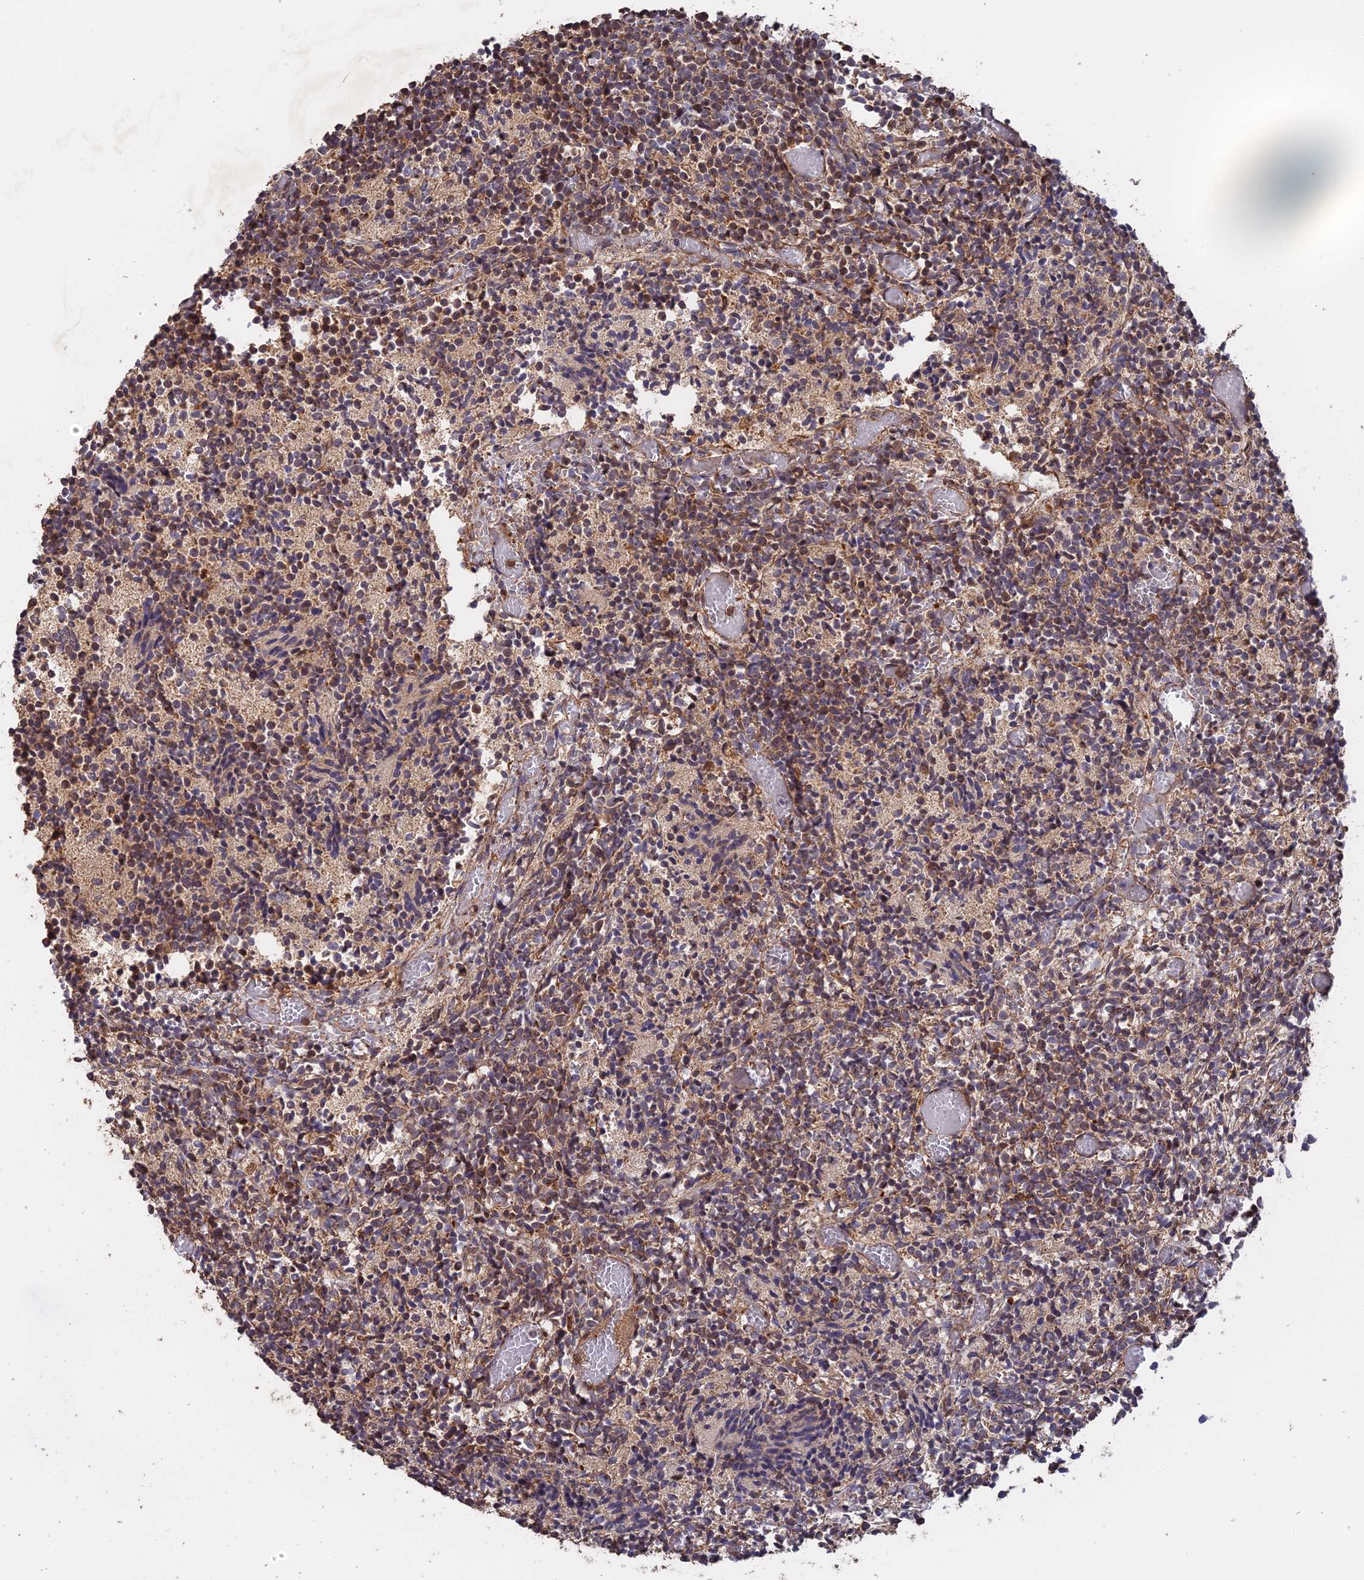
{"staining": {"intensity": "moderate", "quantity": "<25%", "location": "cytoplasmic/membranous"}, "tissue": "glioma", "cell_type": "Tumor cells", "image_type": "cancer", "snomed": [{"axis": "morphology", "description": "Glioma, malignant, Low grade"}, {"axis": "topography", "description": "Brain"}], "caption": "A photomicrograph of human malignant low-grade glioma stained for a protein displays moderate cytoplasmic/membranous brown staining in tumor cells.", "gene": "SAC3D1", "patient": {"sex": "female", "age": 1}}